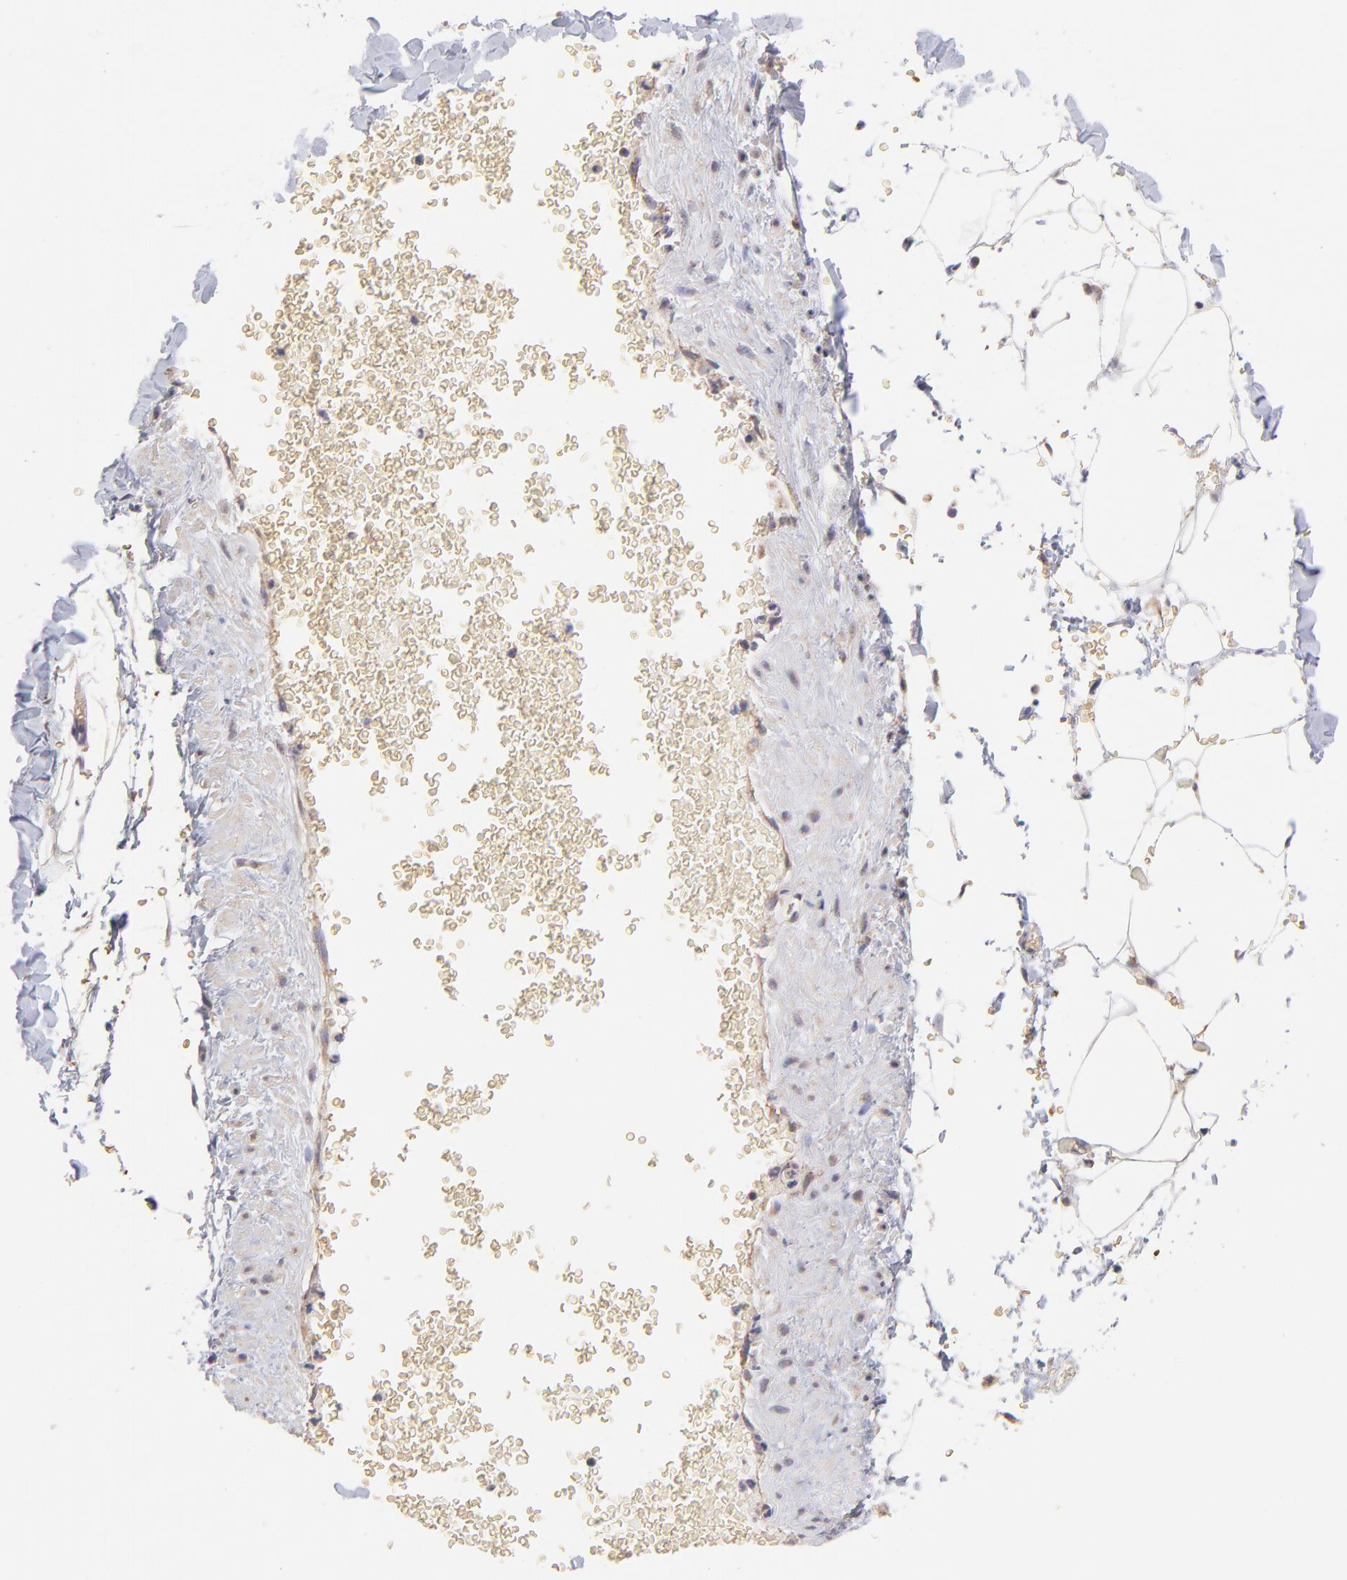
{"staining": {"intensity": "negative", "quantity": "none", "location": "none"}, "tissue": "adipose tissue", "cell_type": "Adipocytes", "image_type": "normal", "snomed": [{"axis": "morphology", "description": "Normal tissue, NOS"}, {"axis": "topography", "description": "Soft tissue"}], "caption": "A high-resolution photomicrograph shows immunohistochemistry (IHC) staining of unremarkable adipose tissue, which reveals no significant positivity in adipocytes. The staining is performed using DAB brown chromogen with nuclei counter-stained in using hematoxylin.", "gene": "UBE2H", "patient": {"sex": "male", "age": 72}}